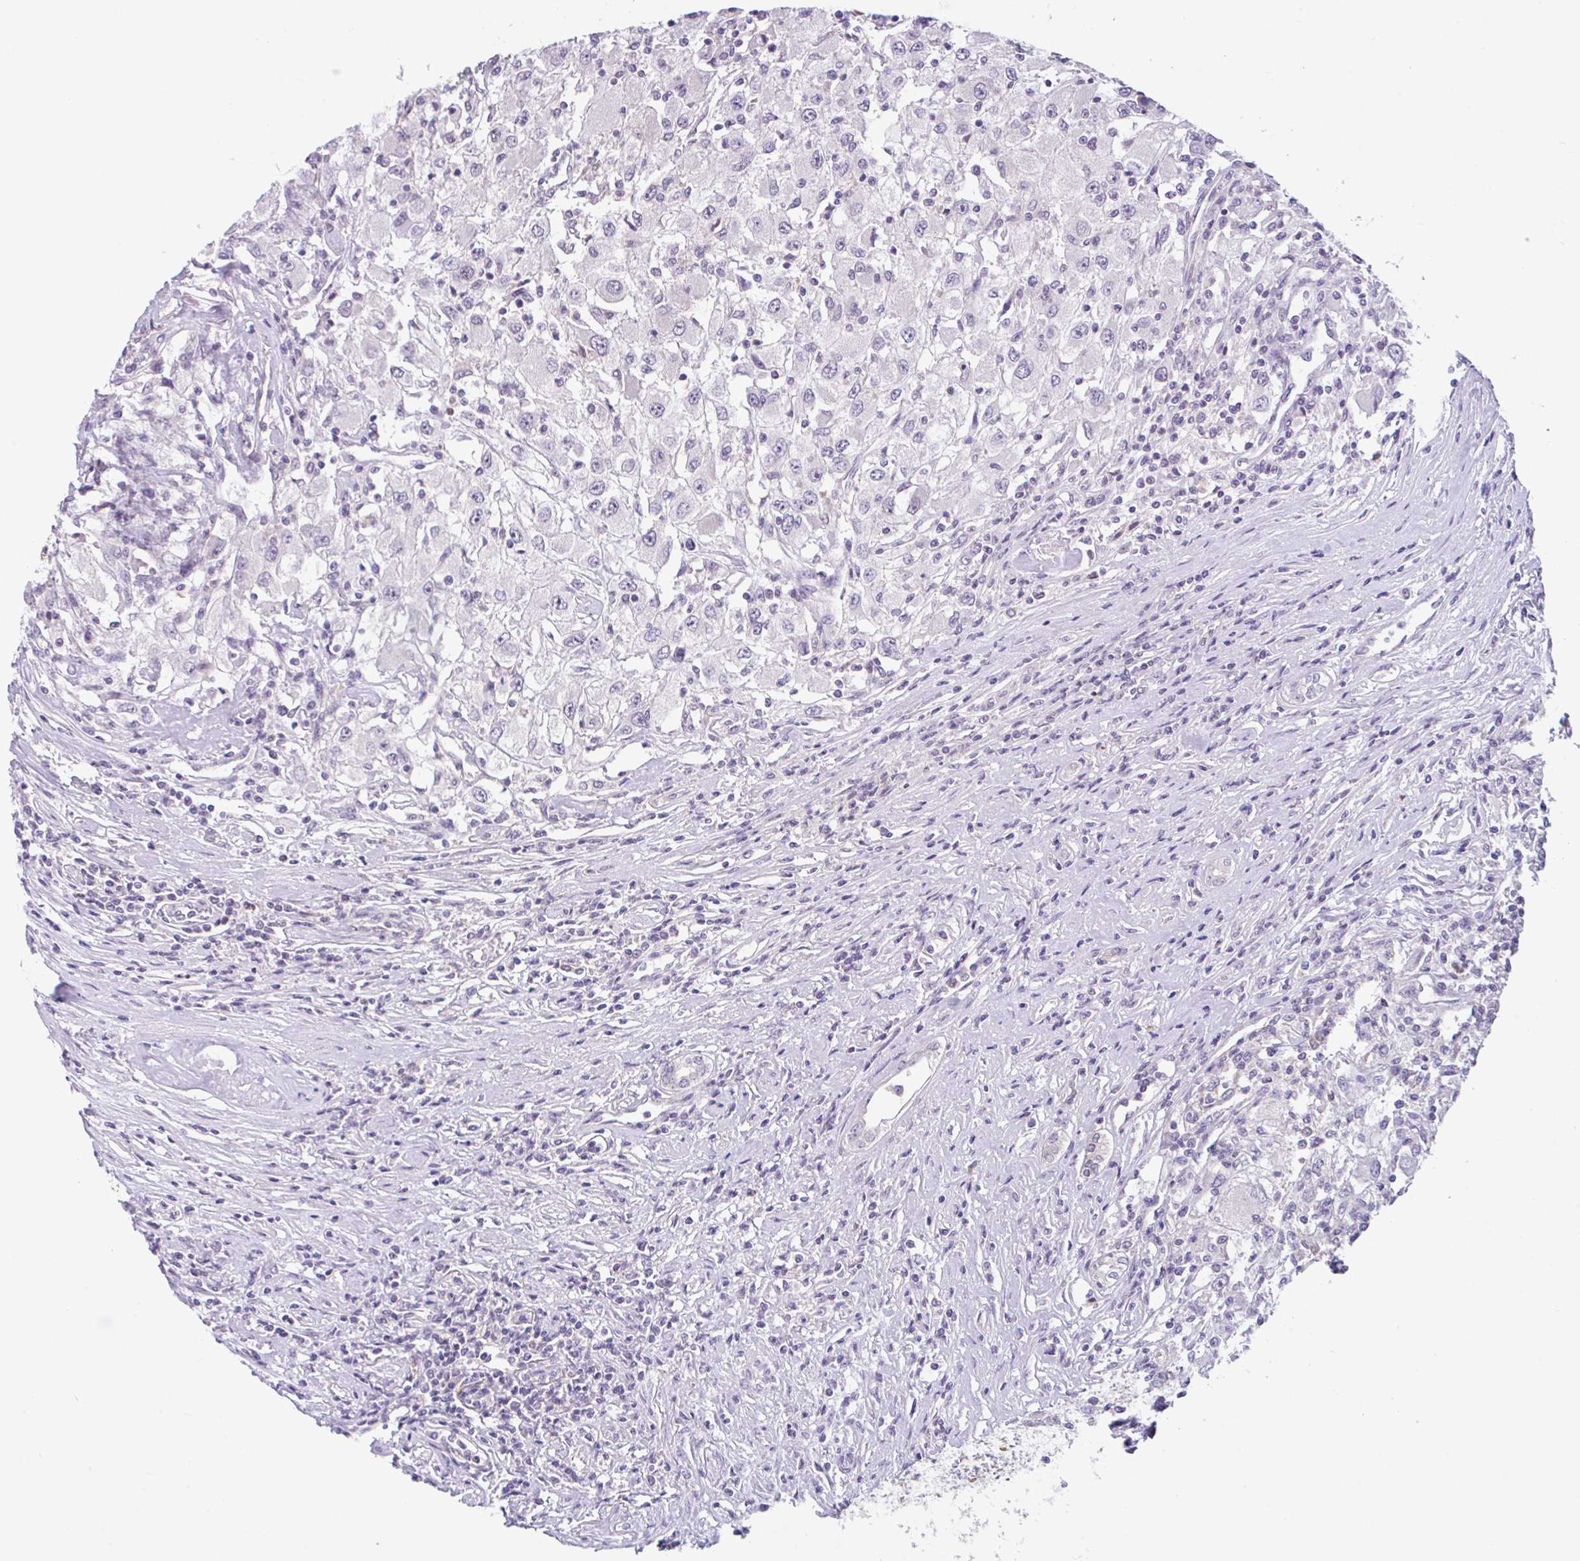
{"staining": {"intensity": "negative", "quantity": "none", "location": "none"}, "tissue": "renal cancer", "cell_type": "Tumor cells", "image_type": "cancer", "snomed": [{"axis": "morphology", "description": "Adenocarcinoma, NOS"}, {"axis": "topography", "description": "Kidney"}], "caption": "A high-resolution image shows immunohistochemistry staining of adenocarcinoma (renal), which exhibits no significant staining in tumor cells. The staining was performed using DAB (3,3'-diaminobenzidine) to visualize the protein expression in brown, while the nuclei were stained in blue with hematoxylin (Magnification: 20x).", "gene": "RALBP1", "patient": {"sex": "female", "age": 67}}